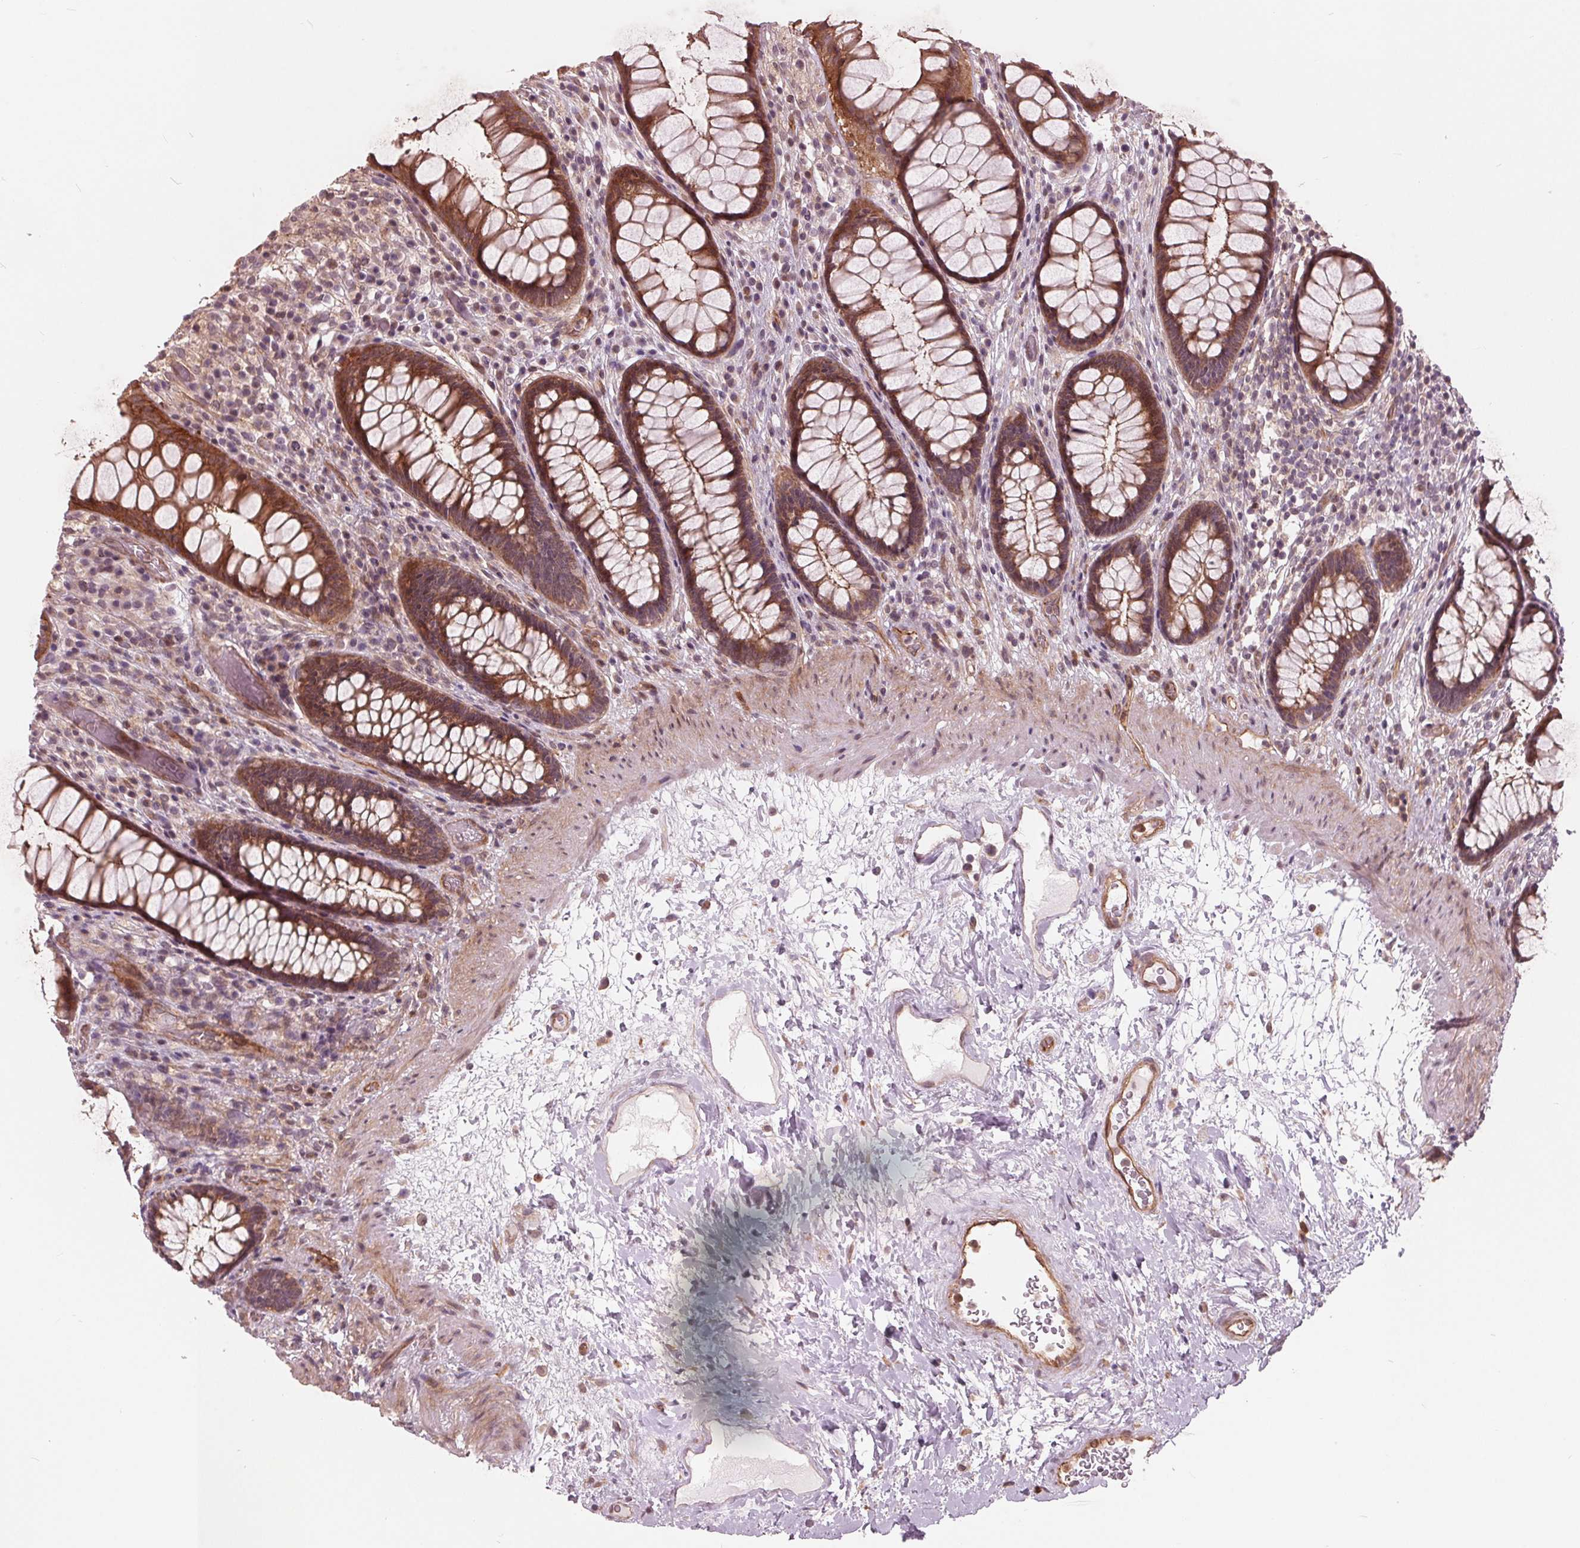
{"staining": {"intensity": "moderate", "quantity": ">75%", "location": "cytoplasmic/membranous"}, "tissue": "rectum", "cell_type": "Glandular cells", "image_type": "normal", "snomed": [{"axis": "morphology", "description": "Normal tissue, NOS"}, {"axis": "topography", "description": "Rectum"}], "caption": "Immunohistochemistry (IHC) (DAB (3,3'-diaminobenzidine)) staining of benign human rectum shows moderate cytoplasmic/membranous protein staining in about >75% of glandular cells.", "gene": "TXNIP", "patient": {"sex": "male", "age": 72}}